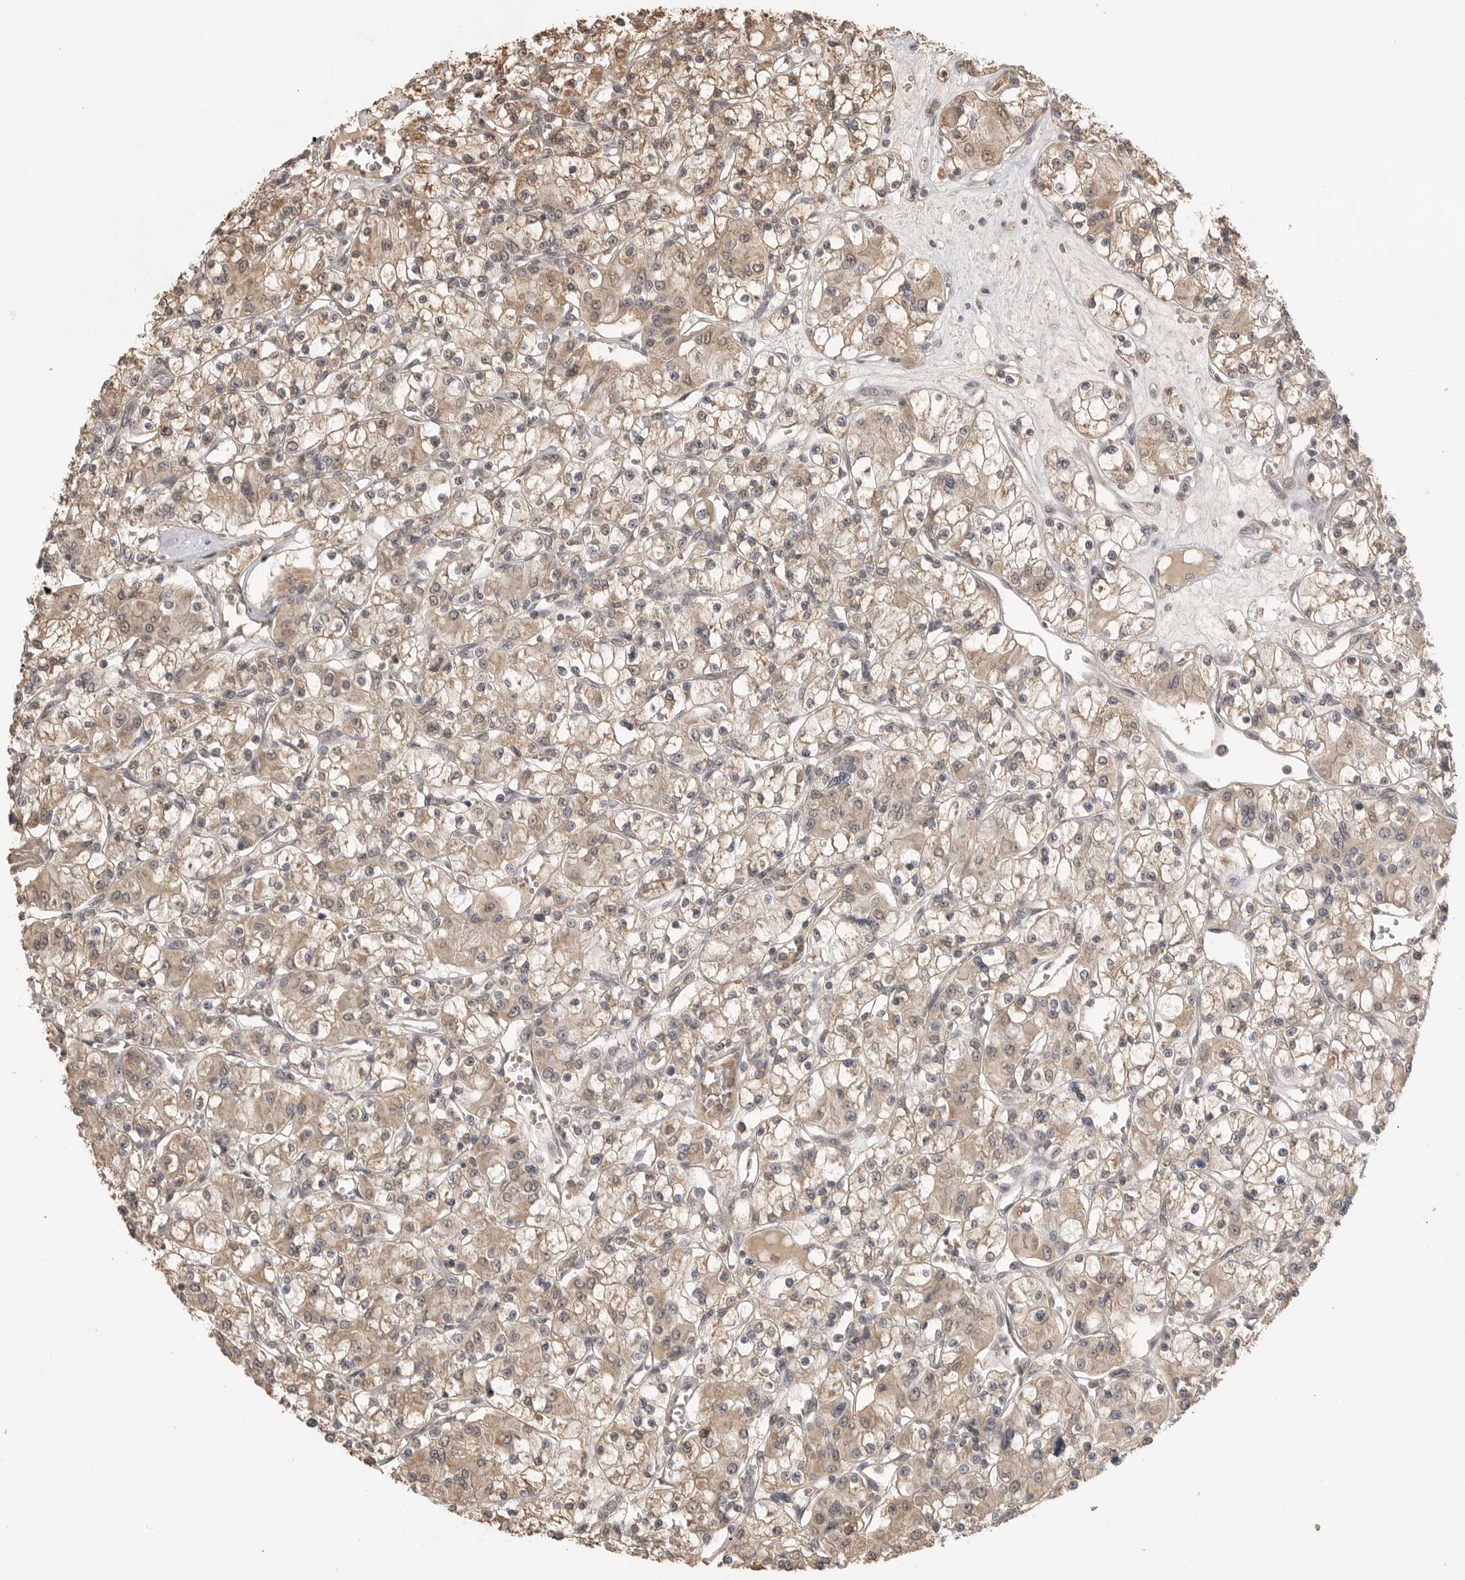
{"staining": {"intensity": "weak", "quantity": "25%-75%", "location": "cytoplasmic/membranous,nuclear"}, "tissue": "renal cancer", "cell_type": "Tumor cells", "image_type": "cancer", "snomed": [{"axis": "morphology", "description": "Adenocarcinoma, NOS"}, {"axis": "topography", "description": "Kidney"}], "caption": "Immunohistochemistry (IHC) (DAB (3,3'-diaminobenzidine)) staining of adenocarcinoma (renal) shows weak cytoplasmic/membranous and nuclear protein expression in approximately 25%-75% of tumor cells.", "gene": "ASPSCR1", "patient": {"sex": "female", "age": 59}}